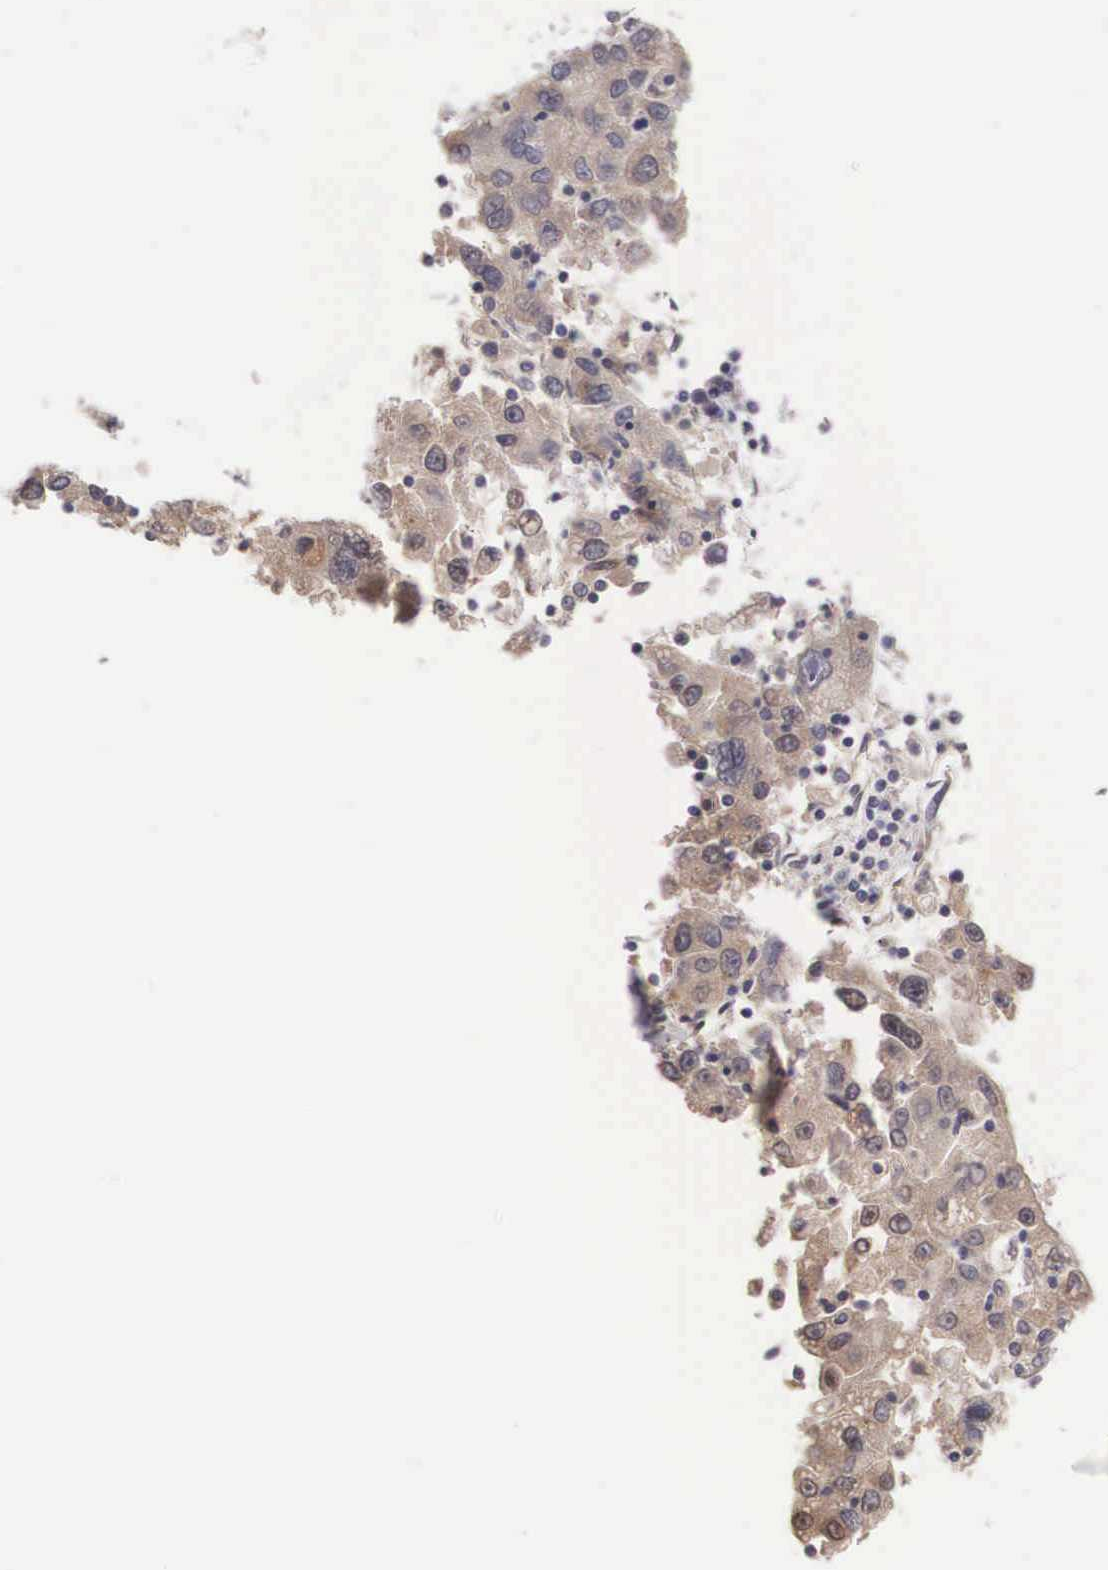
{"staining": {"intensity": "weak", "quantity": ">75%", "location": "cytoplasmic/membranous,nuclear"}, "tissue": "liver cancer", "cell_type": "Tumor cells", "image_type": "cancer", "snomed": [{"axis": "morphology", "description": "Carcinoma, Hepatocellular, NOS"}, {"axis": "topography", "description": "Liver"}], "caption": "Immunohistochemistry (IHC) micrograph of human hepatocellular carcinoma (liver) stained for a protein (brown), which shows low levels of weak cytoplasmic/membranous and nuclear staining in approximately >75% of tumor cells.", "gene": "DNAJB7", "patient": {"sex": "male", "age": 49}}